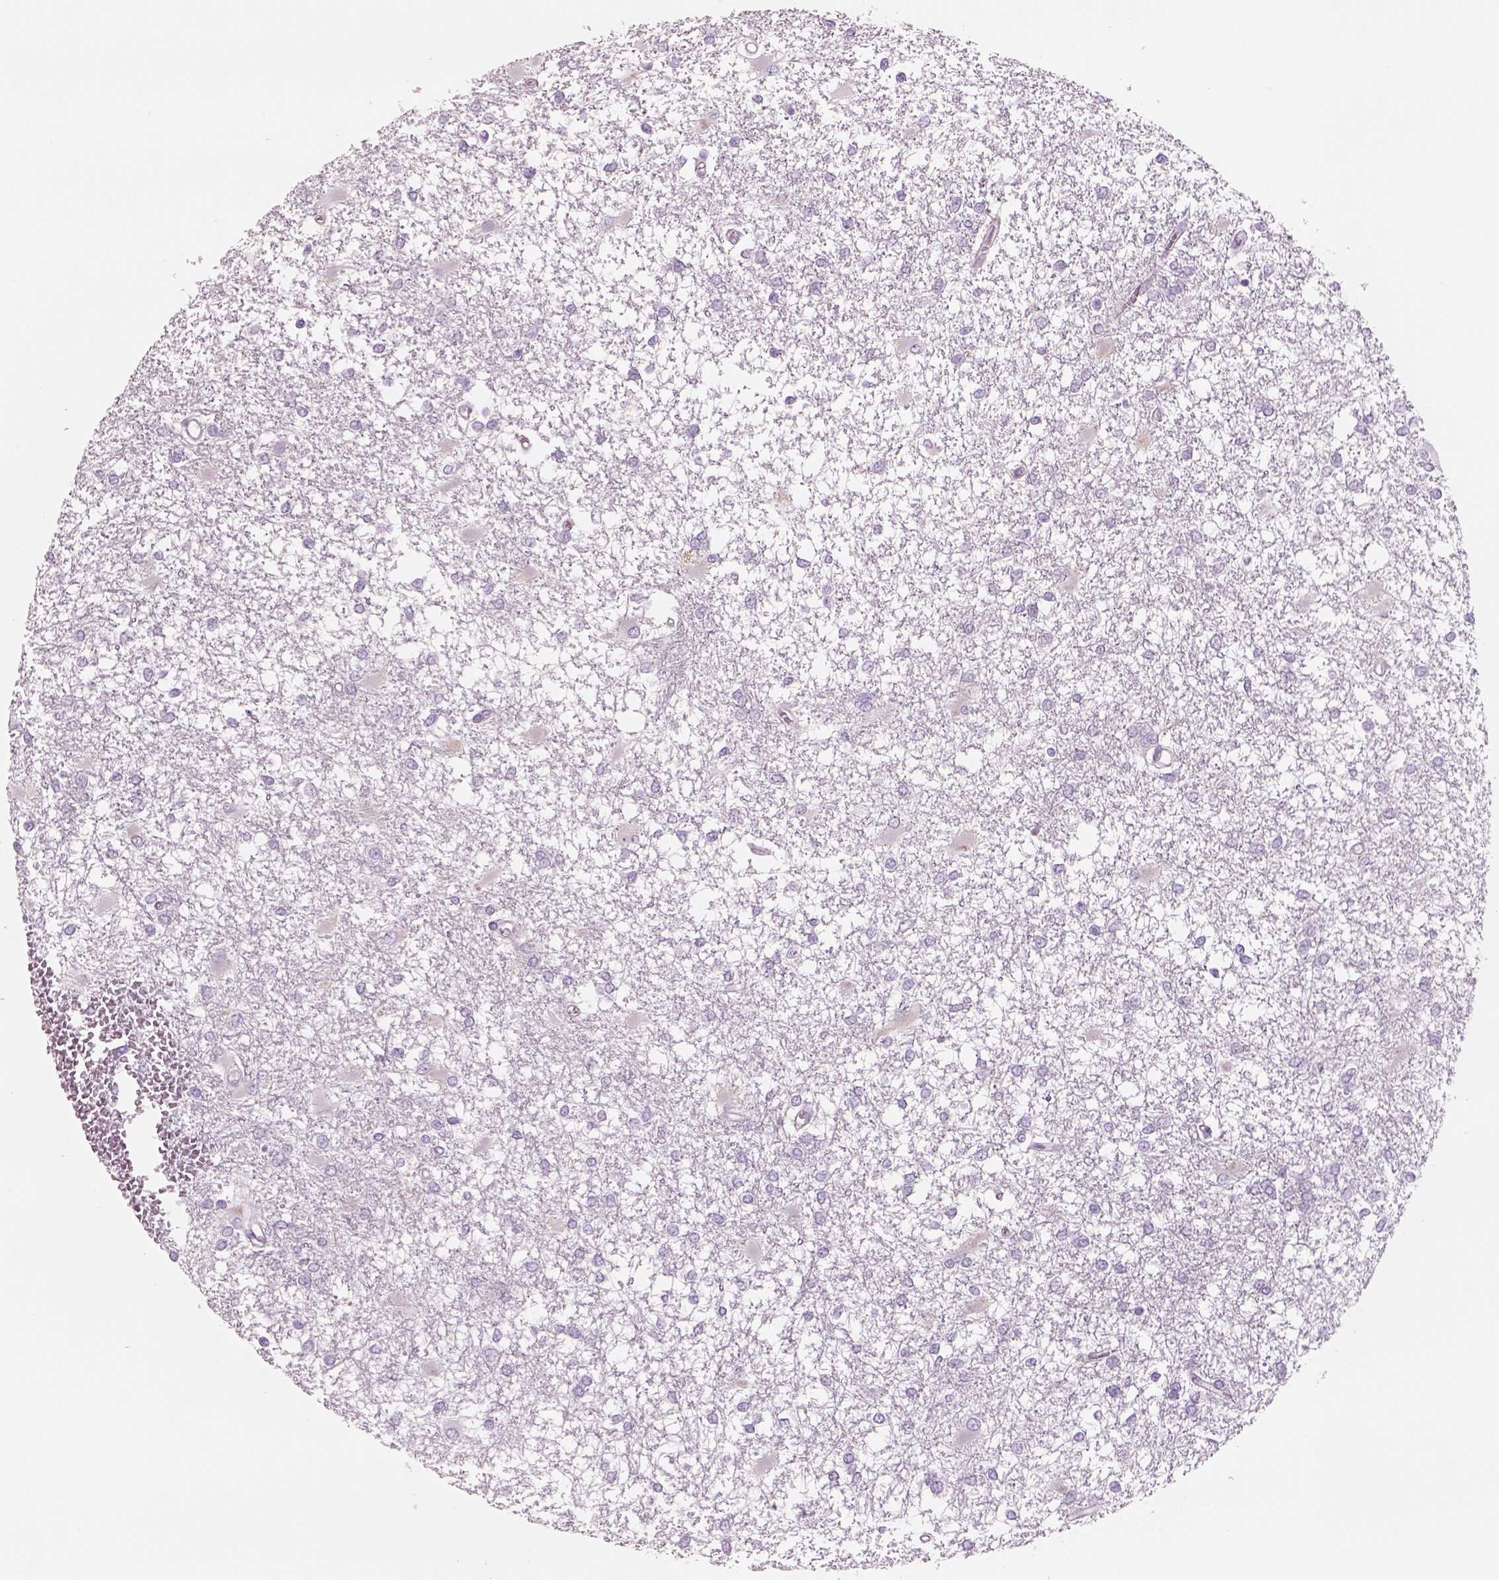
{"staining": {"intensity": "negative", "quantity": "none", "location": "none"}, "tissue": "glioma", "cell_type": "Tumor cells", "image_type": "cancer", "snomed": [{"axis": "morphology", "description": "Glioma, malignant, High grade"}, {"axis": "topography", "description": "Cerebral cortex"}], "caption": "High magnification brightfield microscopy of malignant glioma (high-grade) stained with DAB (3,3'-diaminobenzidine) (brown) and counterstained with hematoxylin (blue): tumor cells show no significant staining.", "gene": "RHO", "patient": {"sex": "male", "age": 79}}